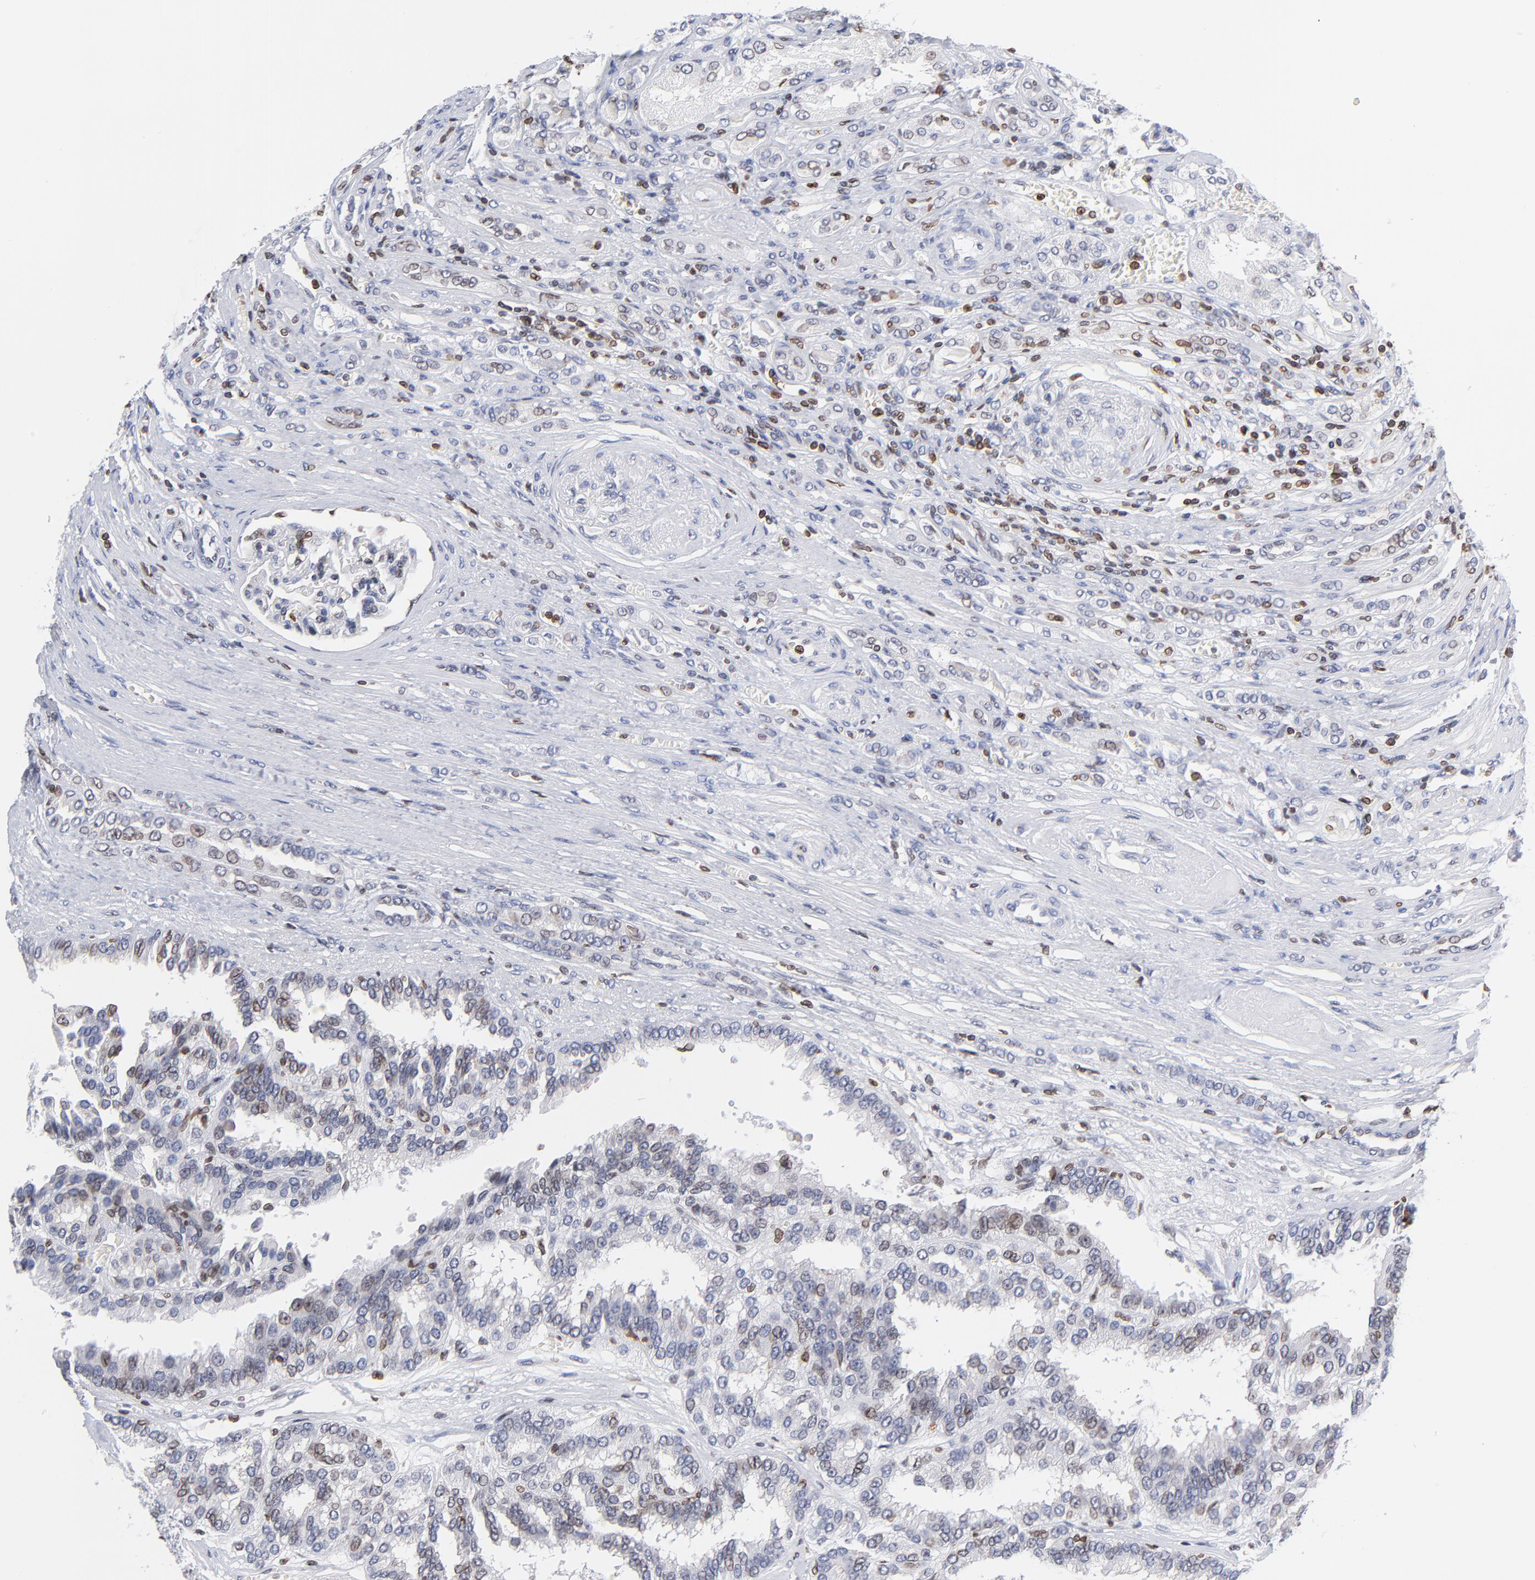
{"staining": {"intensity": "moderate", "quantity": "<25%", "location": "cytoplasmic/membranous,nuclear"}, "tissue": "renal cancer", "cell_type": "Tumor cells", "image_type": "cancer", "snomed": [{"axis": "morphology", "description": "Adenocarcinoma, NOS"}, {"axis": "topography", "description": "Kidney"}], "caption": "DAB immunohistochemical staining of adenocarcinoma (renal) exhibits moderate cytoplasmic/membranous and nuclear protein expression in about <25% of tumor cells. The staining was performed using DAB to visualize the protein expression in brown, while the nuclei were stained in blue with hematoxylin (Magnification: 20x).", "gene": "THAP7", "patient": {"sex": "male", "age": 46}}